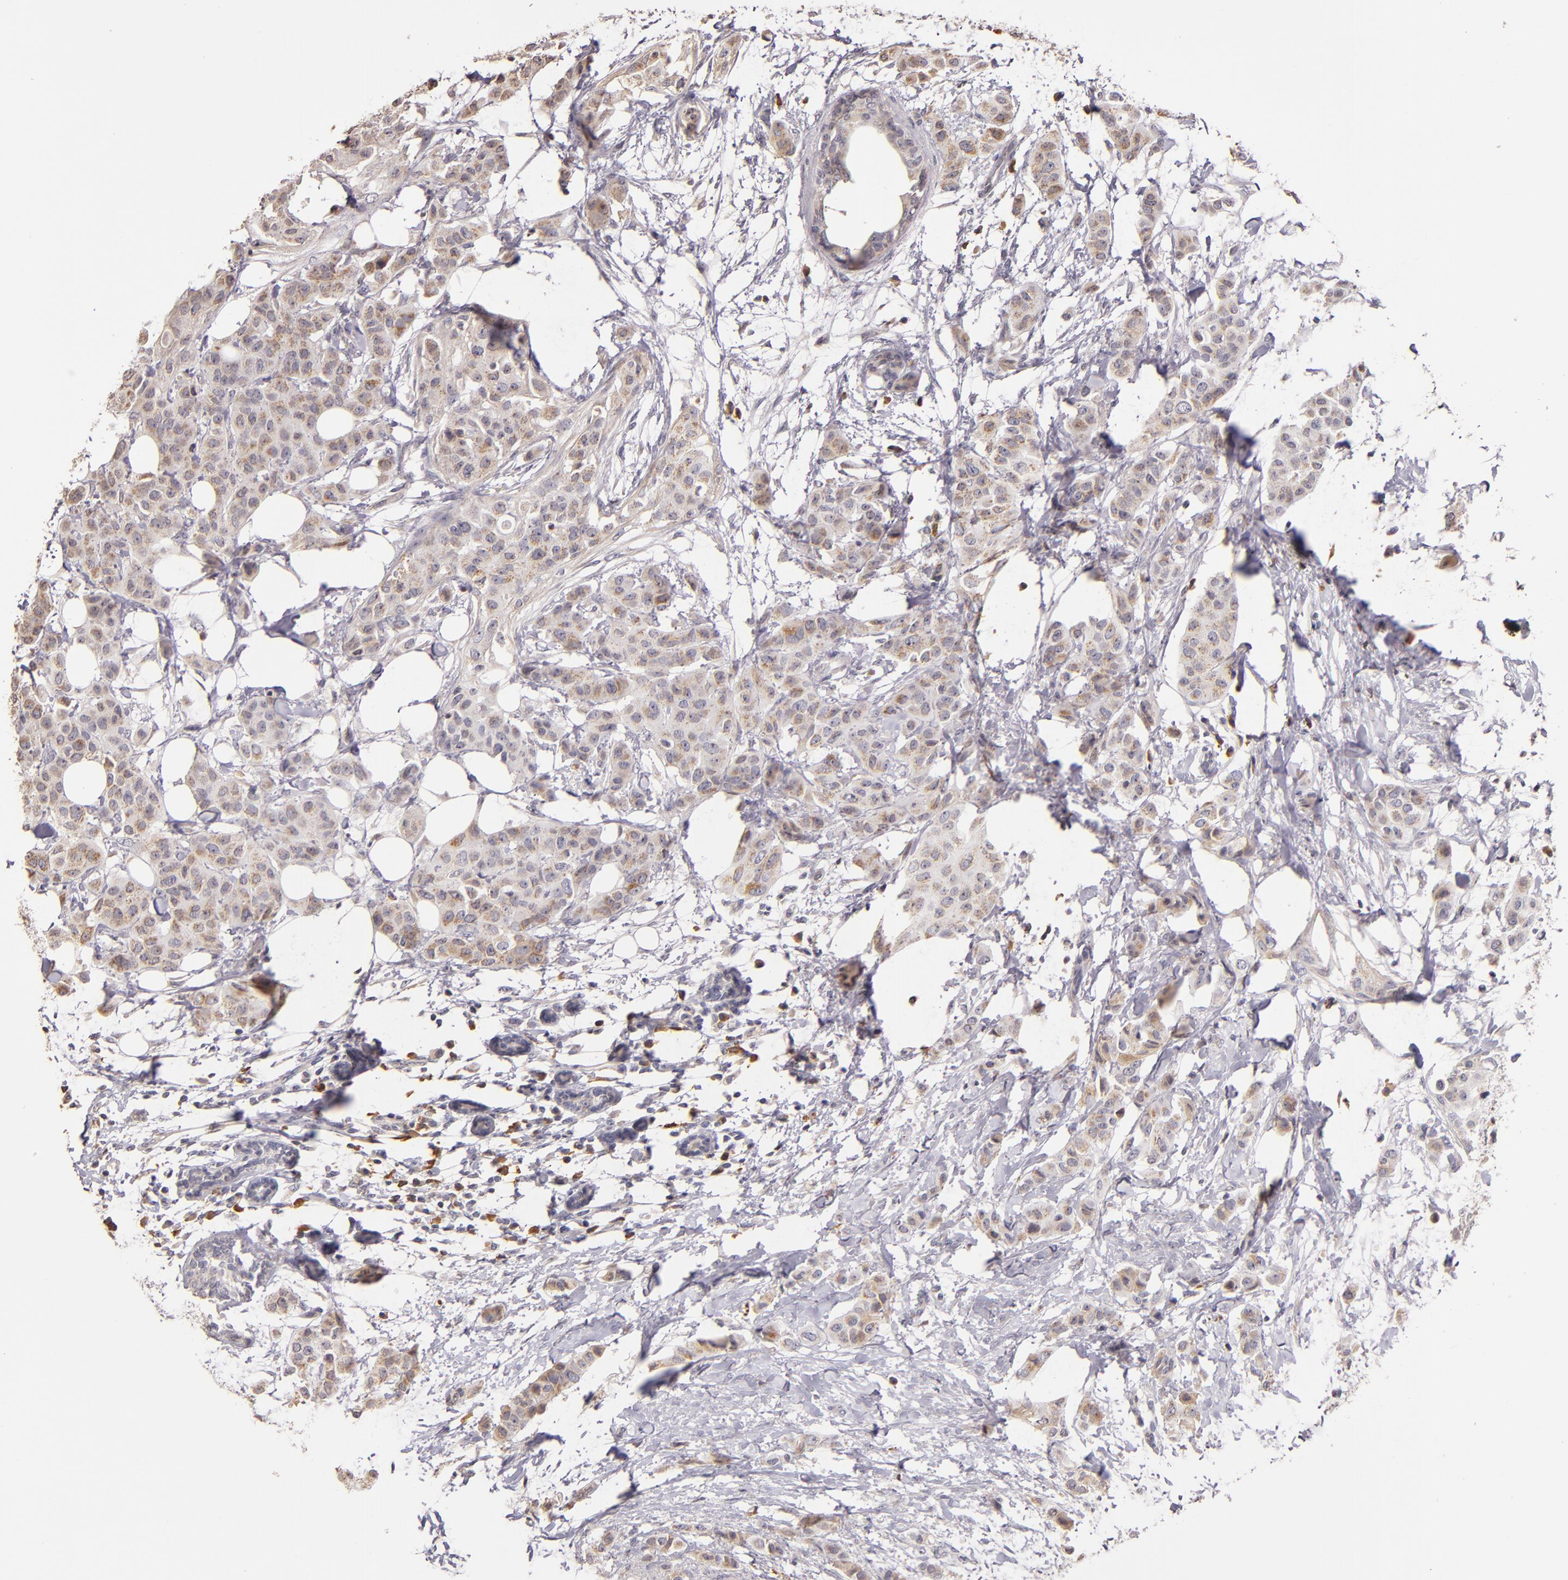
{"staining": {"intensity": "weak", "quantity": ">75%", "location": "cytoplasmic/membranous"}, "tissue": "breast cancer", "cell_type": "Tumor cells", "image_type": "cancer", "snomed": [{"axis": "morphology", "description": "Duct carcinoma"}, {"axis": "topography", "description": "Breast"}], "caption": "DAB immunohistochemical staining of intraductal carcinoma (breast) demonstrates weak cytoplasmic/membranous protein staining in about >75% of tumor cells. Using DAB (3,3'-diaminobenzidine) (brown) and hematoxylin (blue) stains, captured at high magnification using brightfield microscopy.", "gene": "ABL1", "patient": {"sex": "female", "age": 40}}